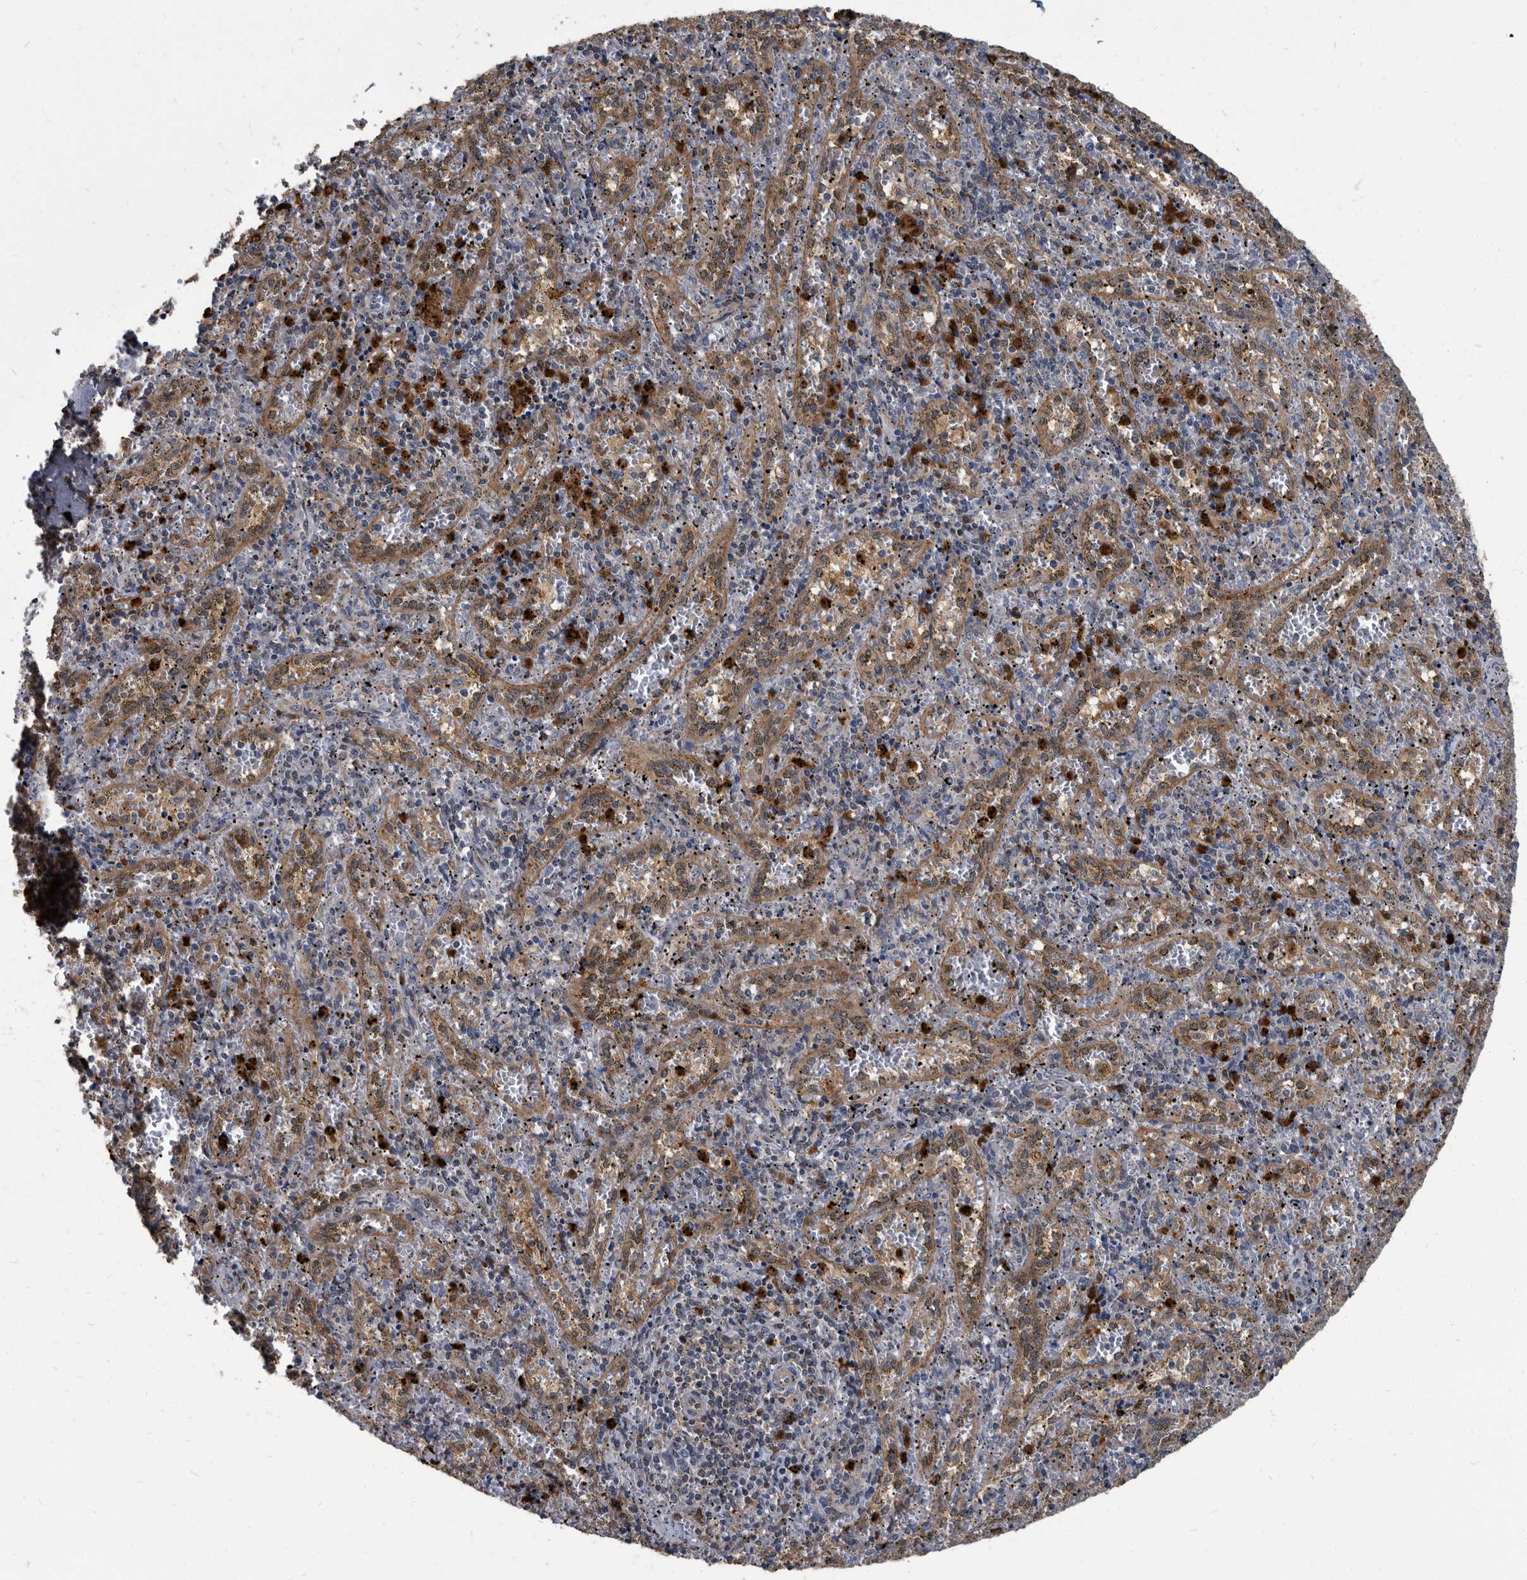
{"staining": {"intensity": "strong", "quantity": "25%-75%", "location": "cytoplasmic/membranous"}, "tissue": "spleen", "cell_type": "Cells in red pulp", "image_type": "normal", "snomed": [{"axis": "morphology", "description": "Normal tissue, NOS"}, {"axis": "topography", "description": "Spleen"}], "caption": "Immunohistochemistry (DAB) staining of unremarkable spleen displays strong cytoplasmic/membranous protein positivity in about 25%-75% of cells in red pulp. (DAB (3,3'-diaminobenzidine) = brown stain, brightfield microscopy at high magnification).", "gene": "CDV3", "patient": {"sex": "male", "age": 11}}